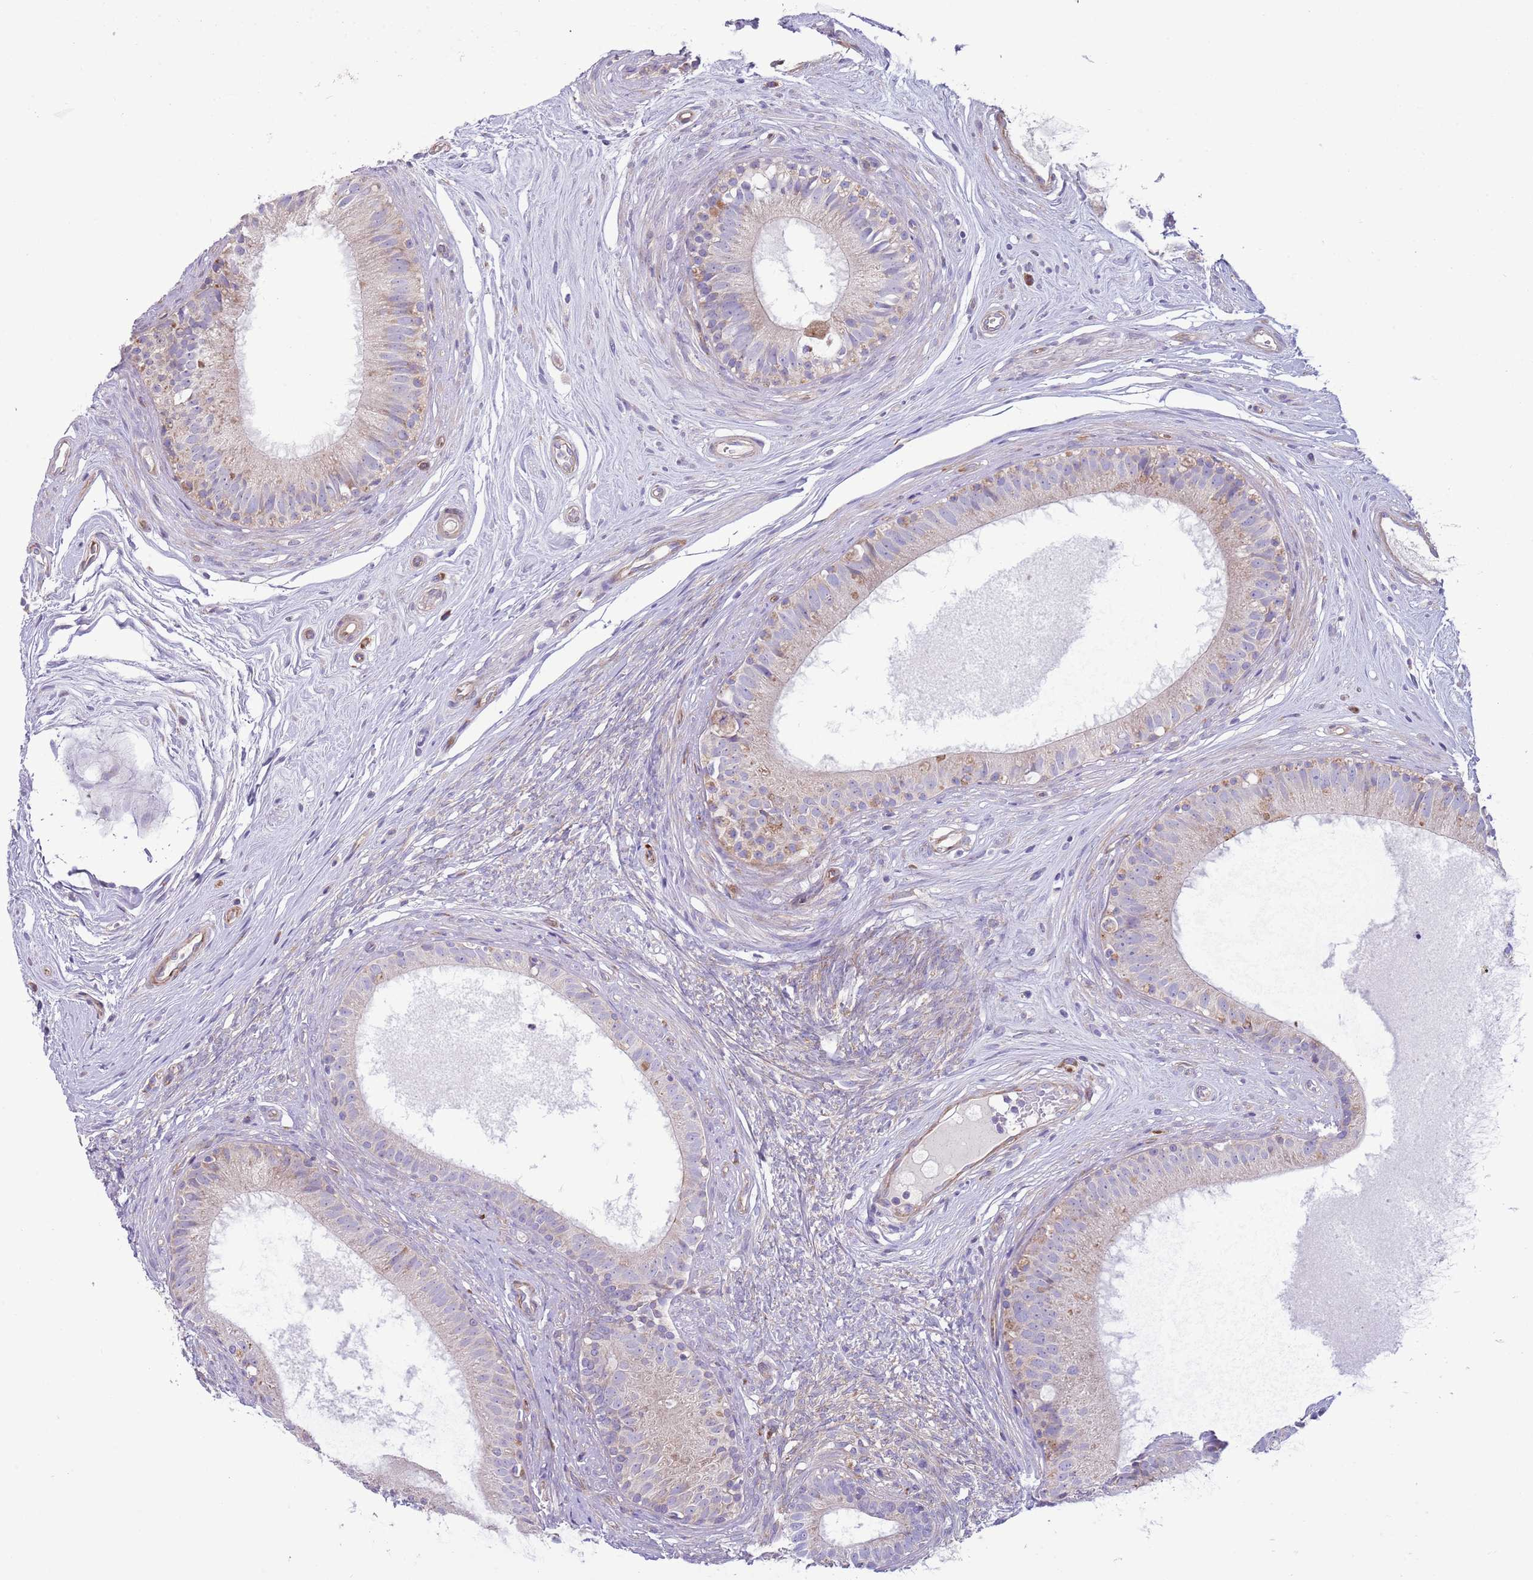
{"staining": {"intensity": "weak", "quantity": "<25%", "location": "cytoplasmic/membranous"}, "tissue": "epididymis", "cell_type": "Glandular cells", "image_type": "normal", "snomed": [{"axis": "morphology", "description": "Normal tissue, NOS"}, {"axis": "topography", "description": "Epididymis"}], "caption": "Unremarkable epididymis was stained to show a protein in brown. There is no significant expression in glandular cells. (Stains: DAB (3,3'-diaminobenzidine) immunohistochemistry (IHC) with hematoxylin counter stain, Microscopy: brightfield microscopy at high magnification).", "gene": "TOMM5", "patient": {"sex": "male", "age": 74}}